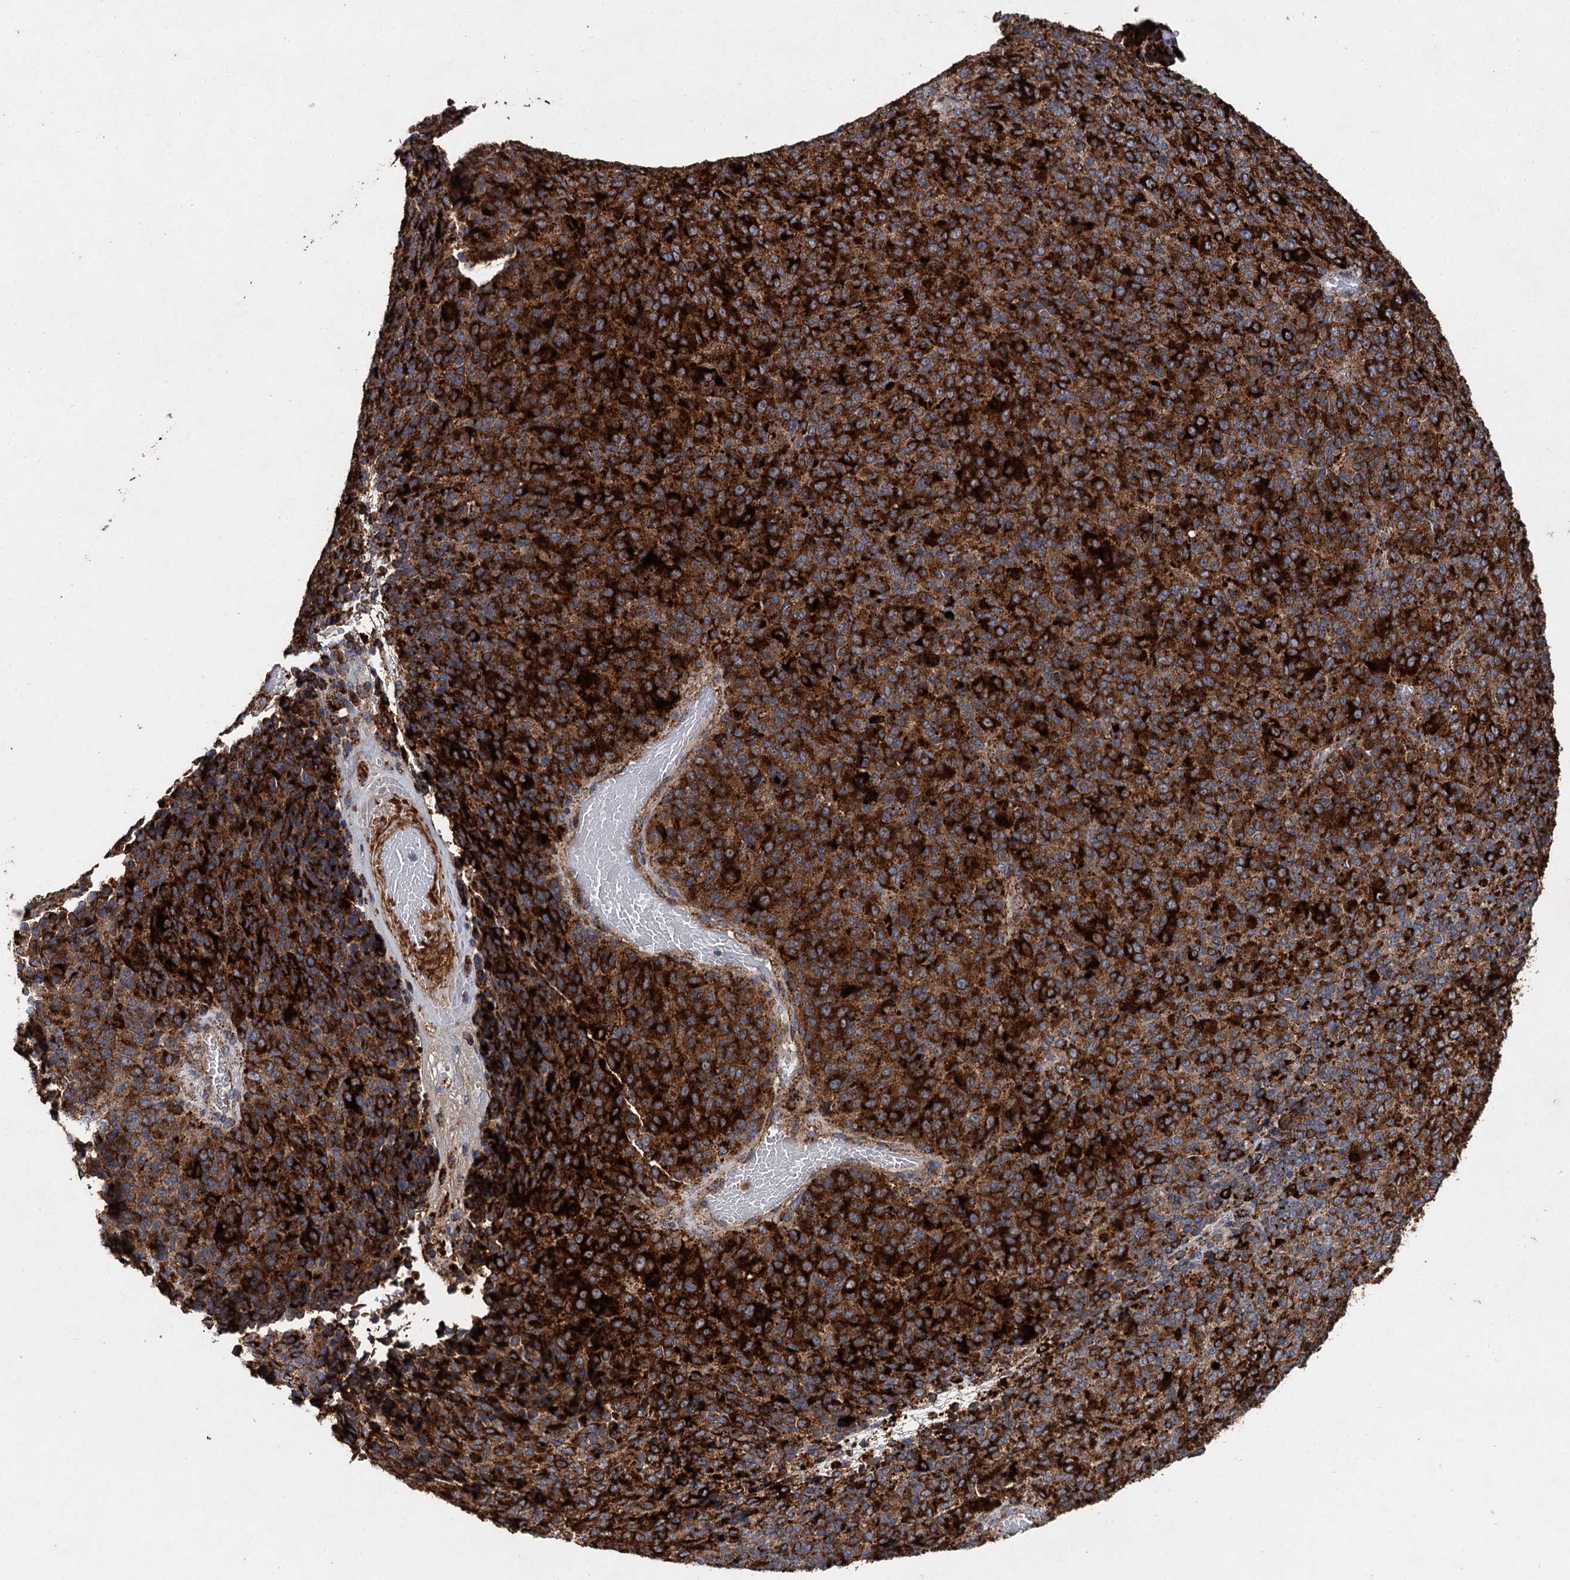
{"staining": {"intensity": "strong", "quantity": ">75%", "location": "cytoplasmic/membranous"}, "tissue": "melanoma", "cell_type": "Tumor cells", "image_type": "cancer", "snomed": [{"axis": "morphology", "description": "Malignant melanoma, Metastatic site"}, {"axis": "topography", "description": "Brain"}], "caption": "Immunohistochemical staining of human malignant melanoma (metastatic site) shows strong cytoplasmic/membranous protein positivity in about >75% of tumor cells.", "gene": "GBA1", "patient": {"sex": "female", "age": 56}}